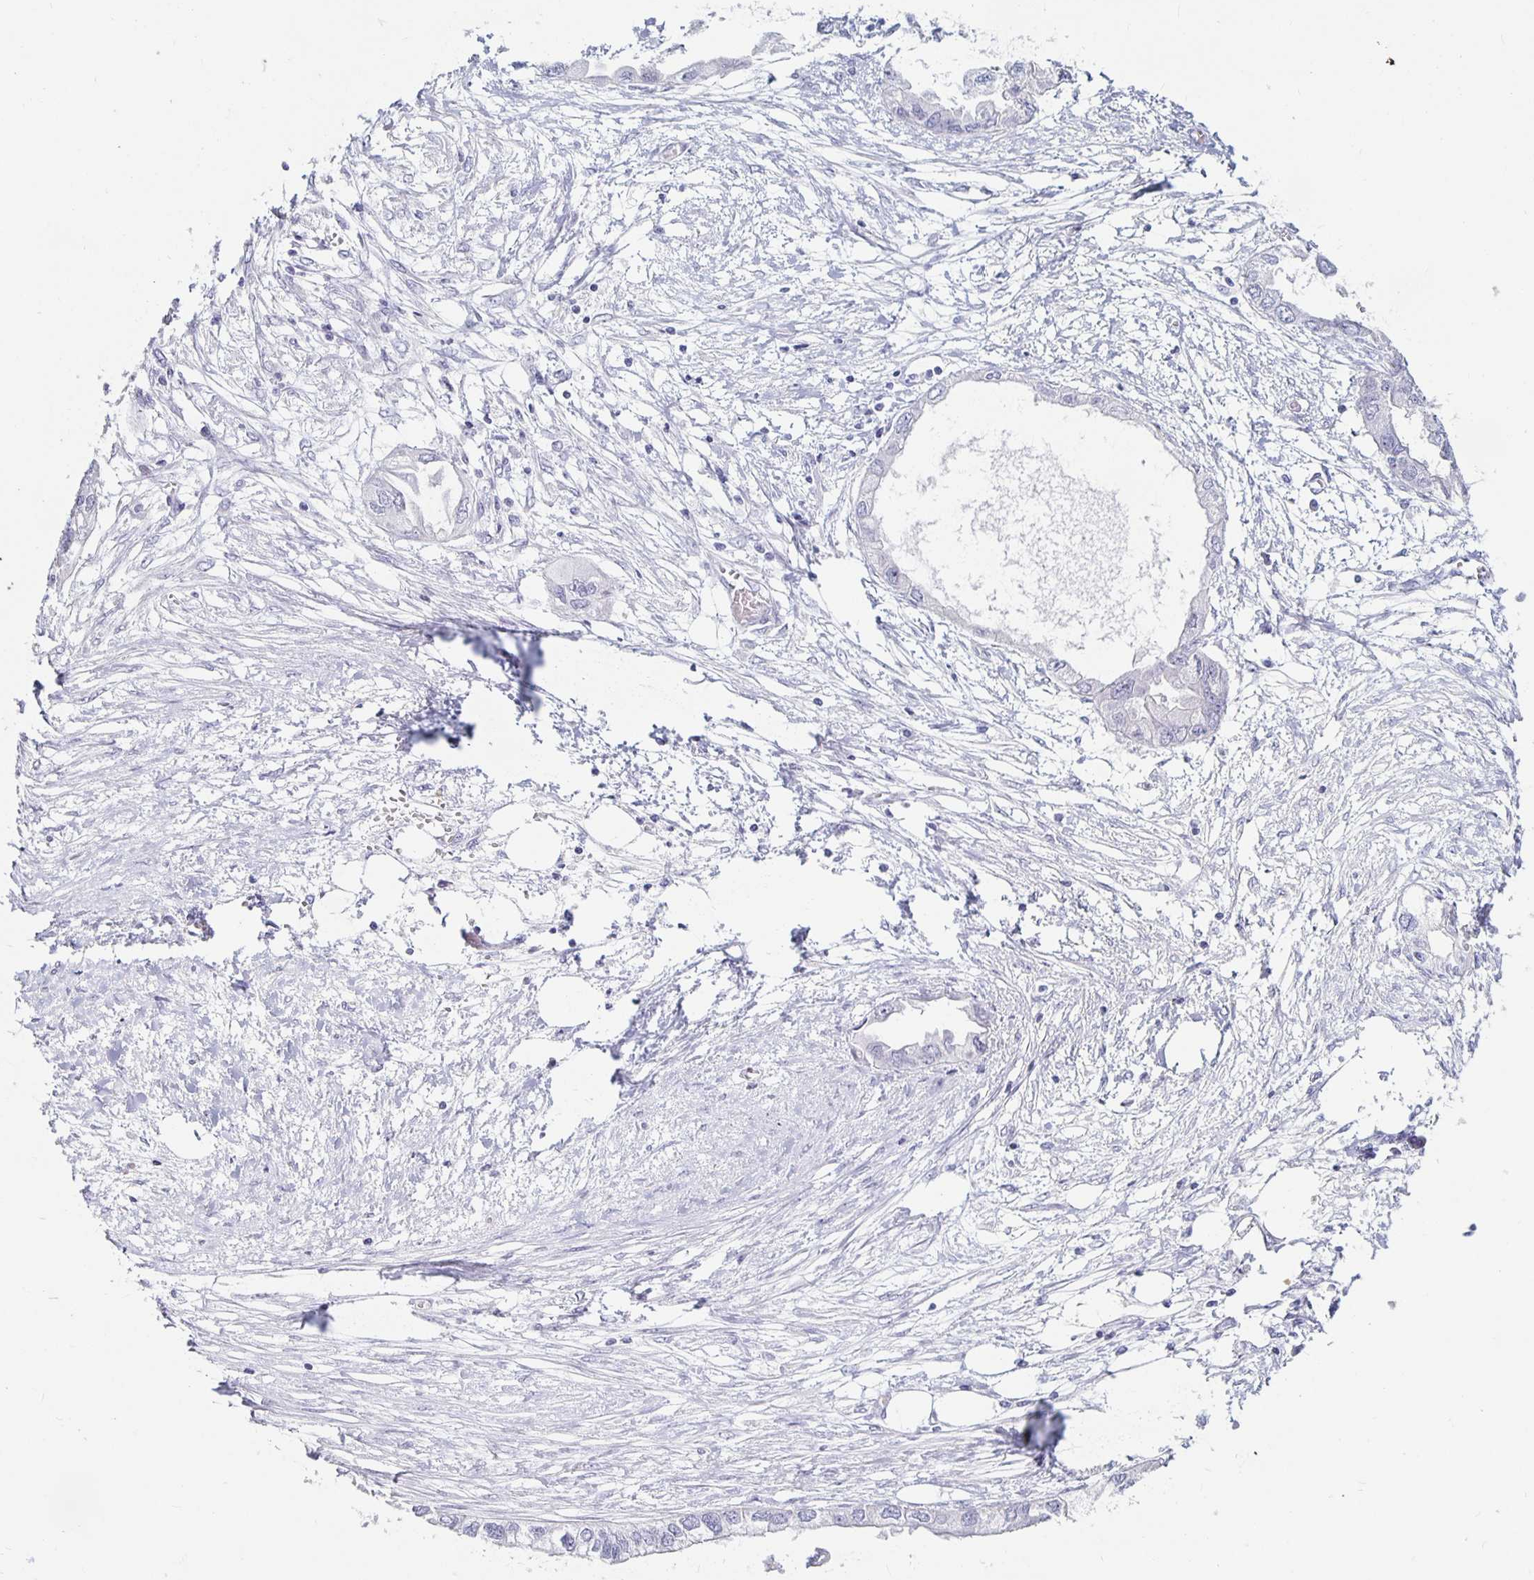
{"staining": {"intensity": "negative", "quantity": "none", "location": "none"}, "tissue": "endometrial cancer", "cell_type": "Tumor cells", "image_type": "cancer", "snomed": [{"axis": "morphology", "description": "Adenocarcinoma, NOS"}, {"axis": "morphology", "description": "Adenocarcinoma, metastatic, NOS"}, {"axis": "topography", "description": "Adipose tissue"}, {"axis": "topography", "description": "Endometrium"}], "caption": "IHC image of neoplastic tissue: human endometrial cancer stained with DAB shows no significant protein staining in tumor cells.", "gene": "KCNQ2", "patient": {"sex": "female", "age": 67}}